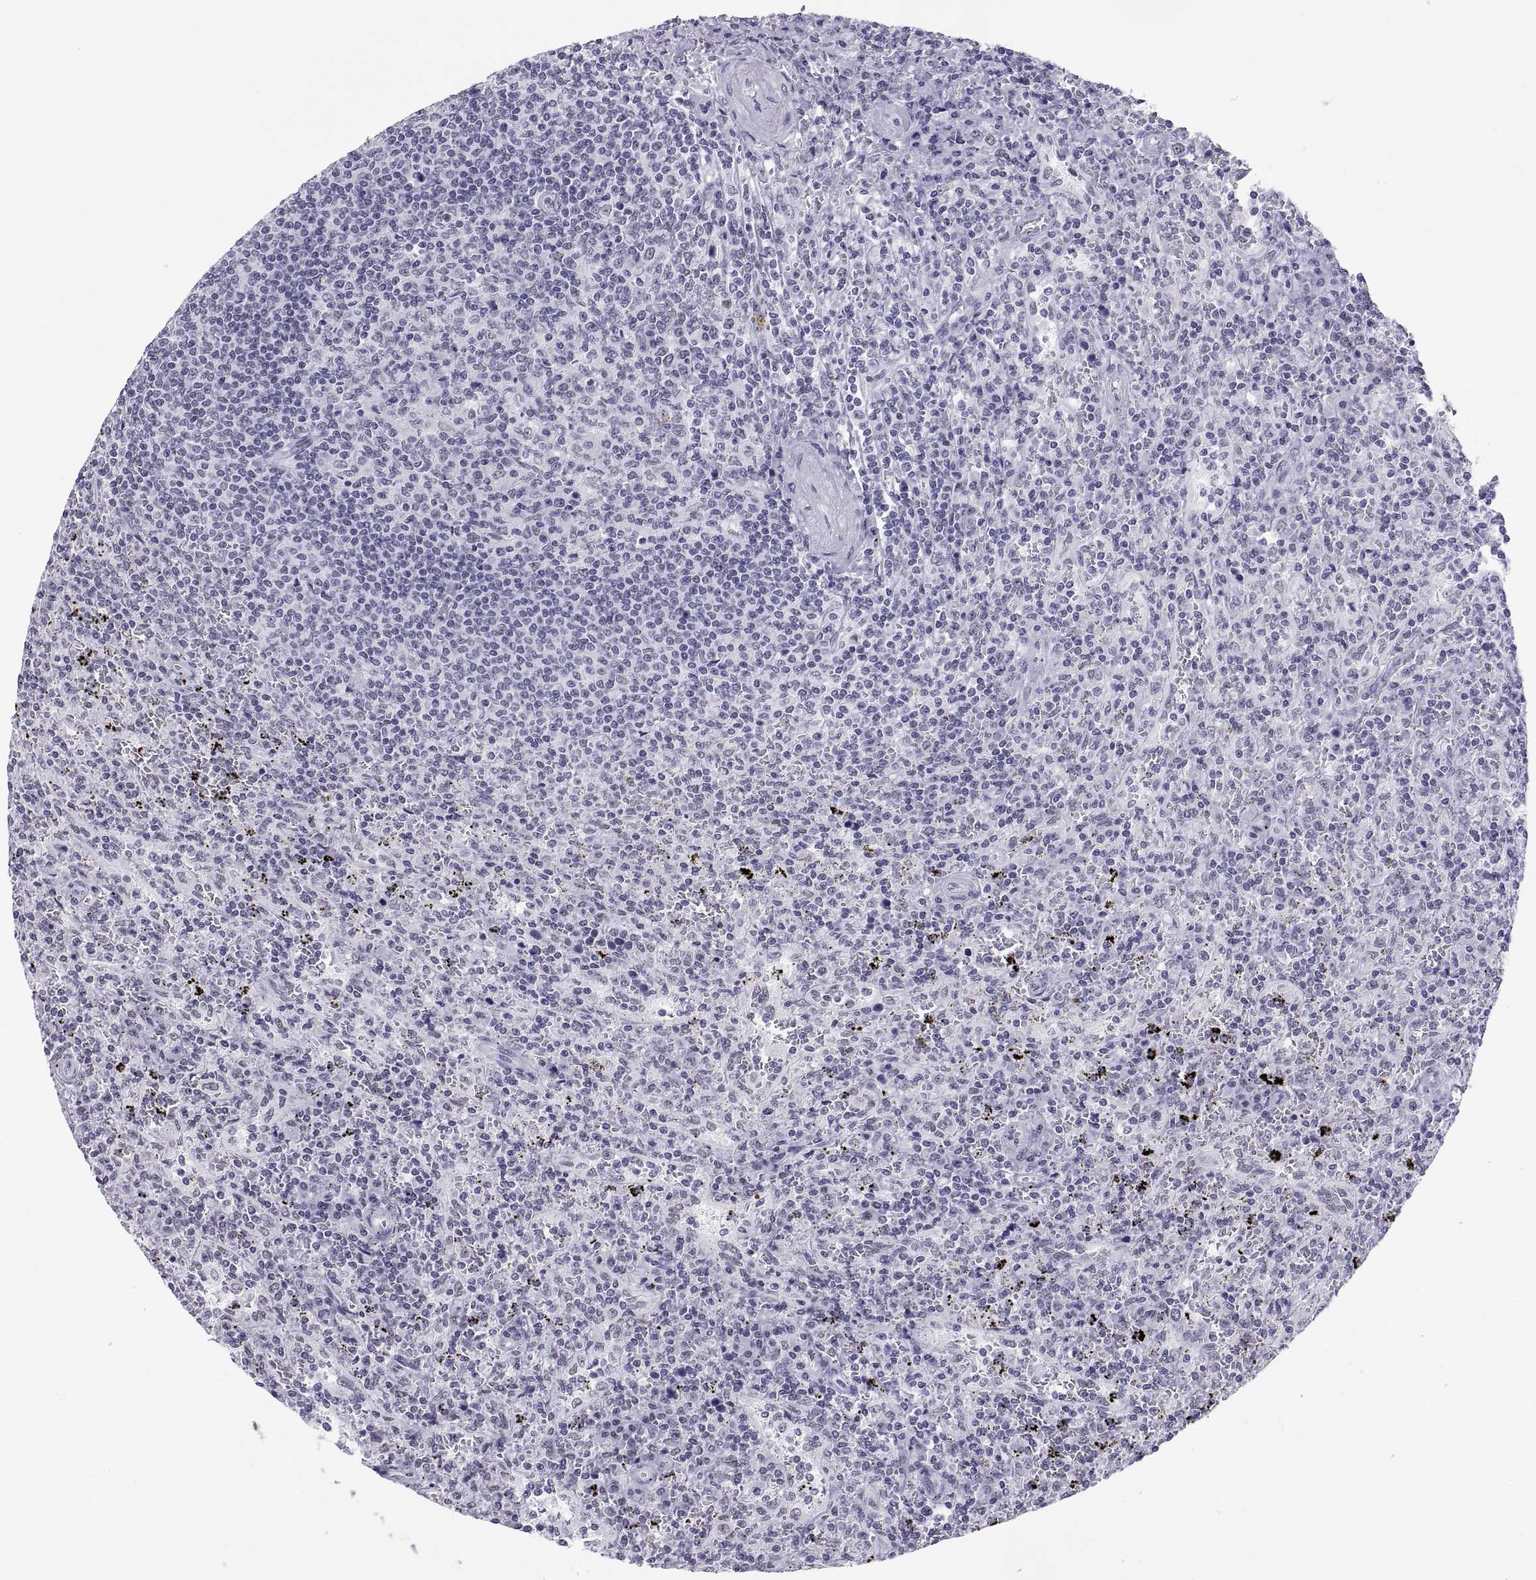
{"staining": {"intensity": "negative", "quantity": "none", "location": "none"}, "tissue": "lymphoma", "cell_type": "Tumor cells", "image_type": "cancer", "snomed": [{"axis": "morphology", "description": "Malignant lymphoma, non-Hodgkin's type, Low grade"}, {"axis": "topography", "description": "Spleen"}], "caption": "Immunohistochemistry of malignant lymphoma, non-Hodgkin's type (low-grade) reveals no positivity in tumor cells.", "gene": "NEUROD6", "patient": {"sex": "male", "age": 62}}